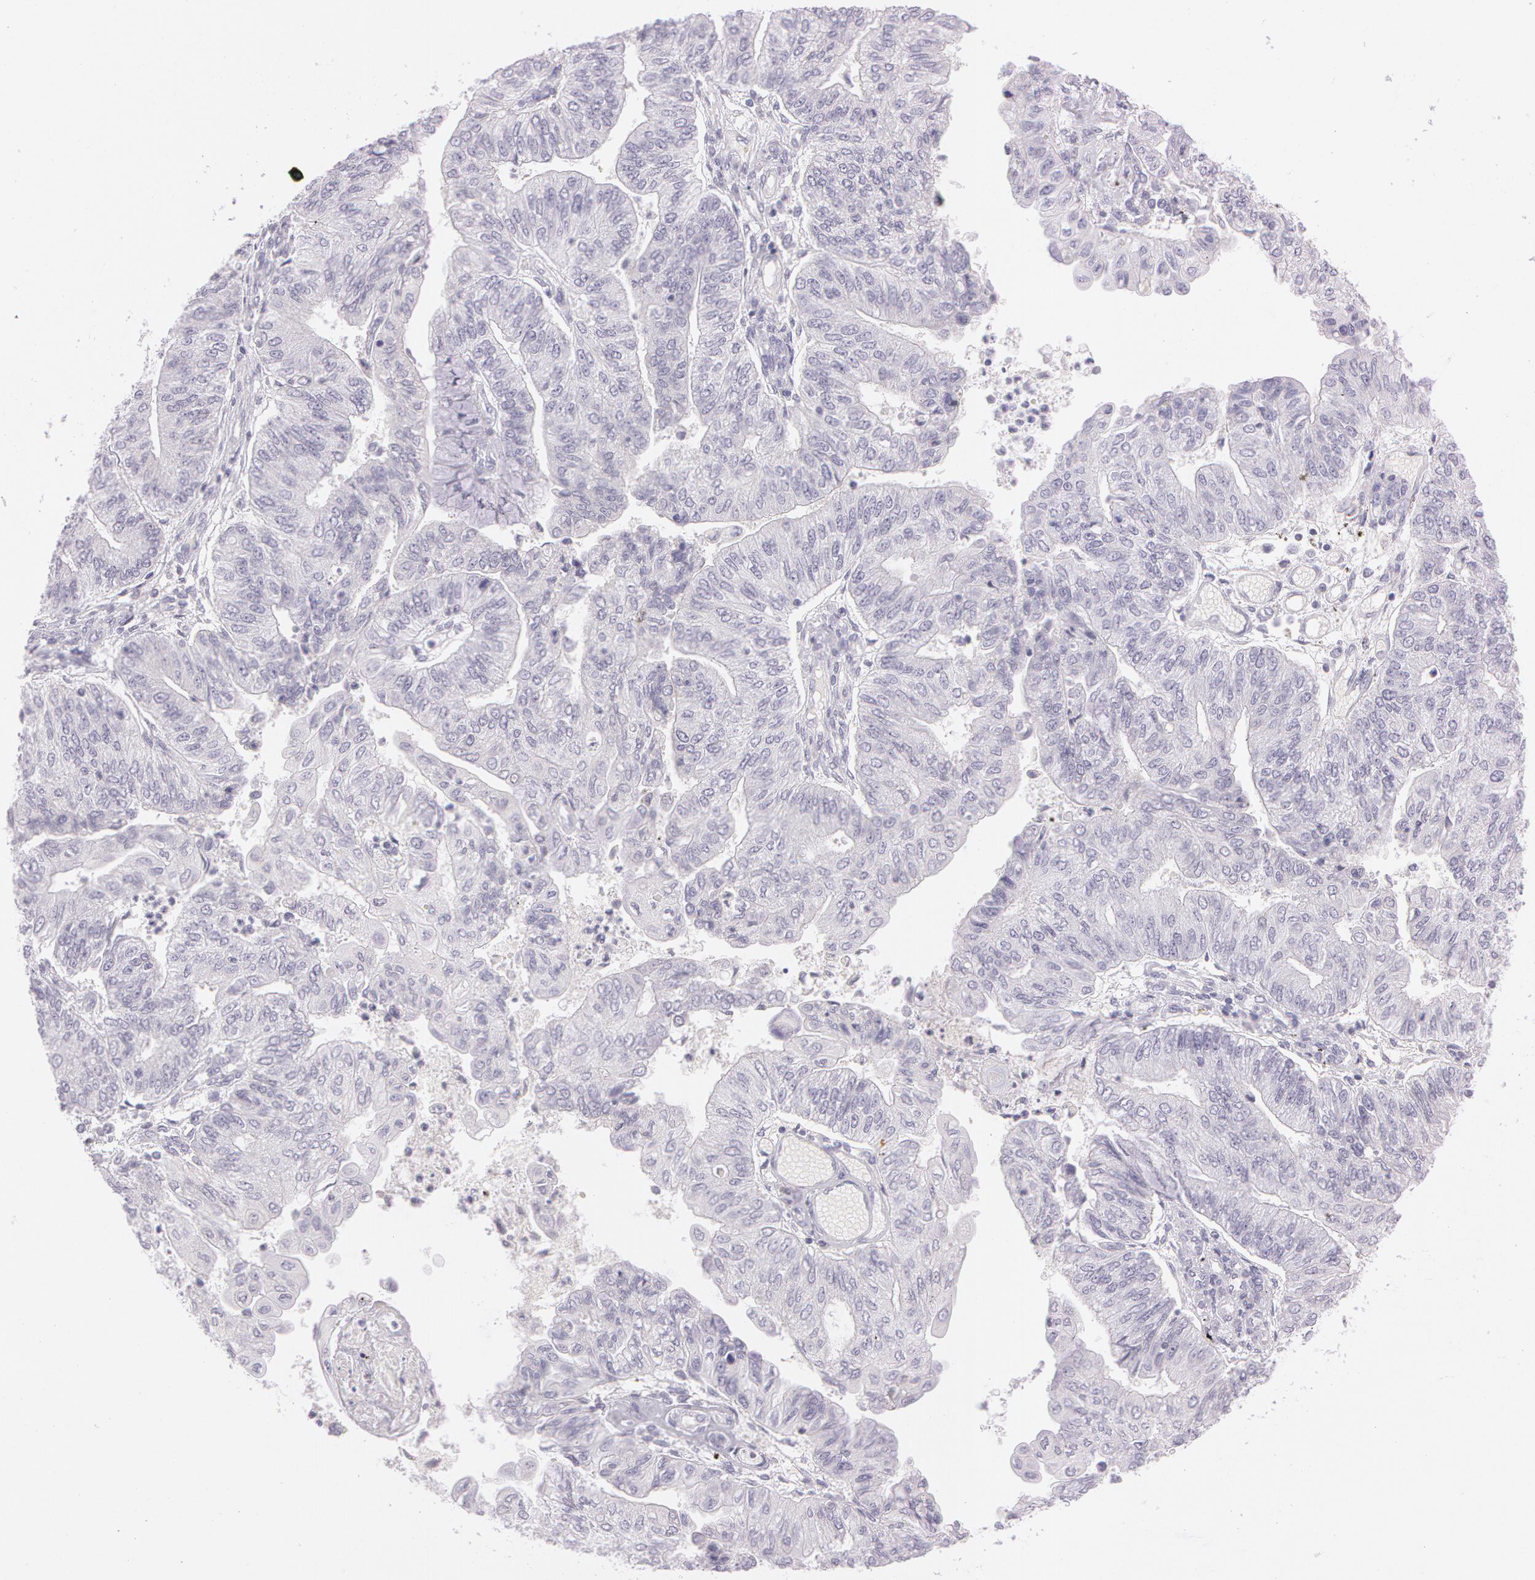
{"staining": {"intensity": "negative", "quantity": "none", "location": "none"}, "tissue": "endometrial cancer", "cell_type": "Tumor cells", "image_type": "cancer", "snomed": [{"axis": "morphology", "description": "Adenocarcinoma, NOS"}, {"axis": "topography", "description": "Endometrium"}], "caption": "This is a photomicrograph of IHC staining of adenocarcinoma (endometrial), which shows no staining in tumor cells.", "gene": "OTC", "patient": {"sex": "female", "age": 59}}